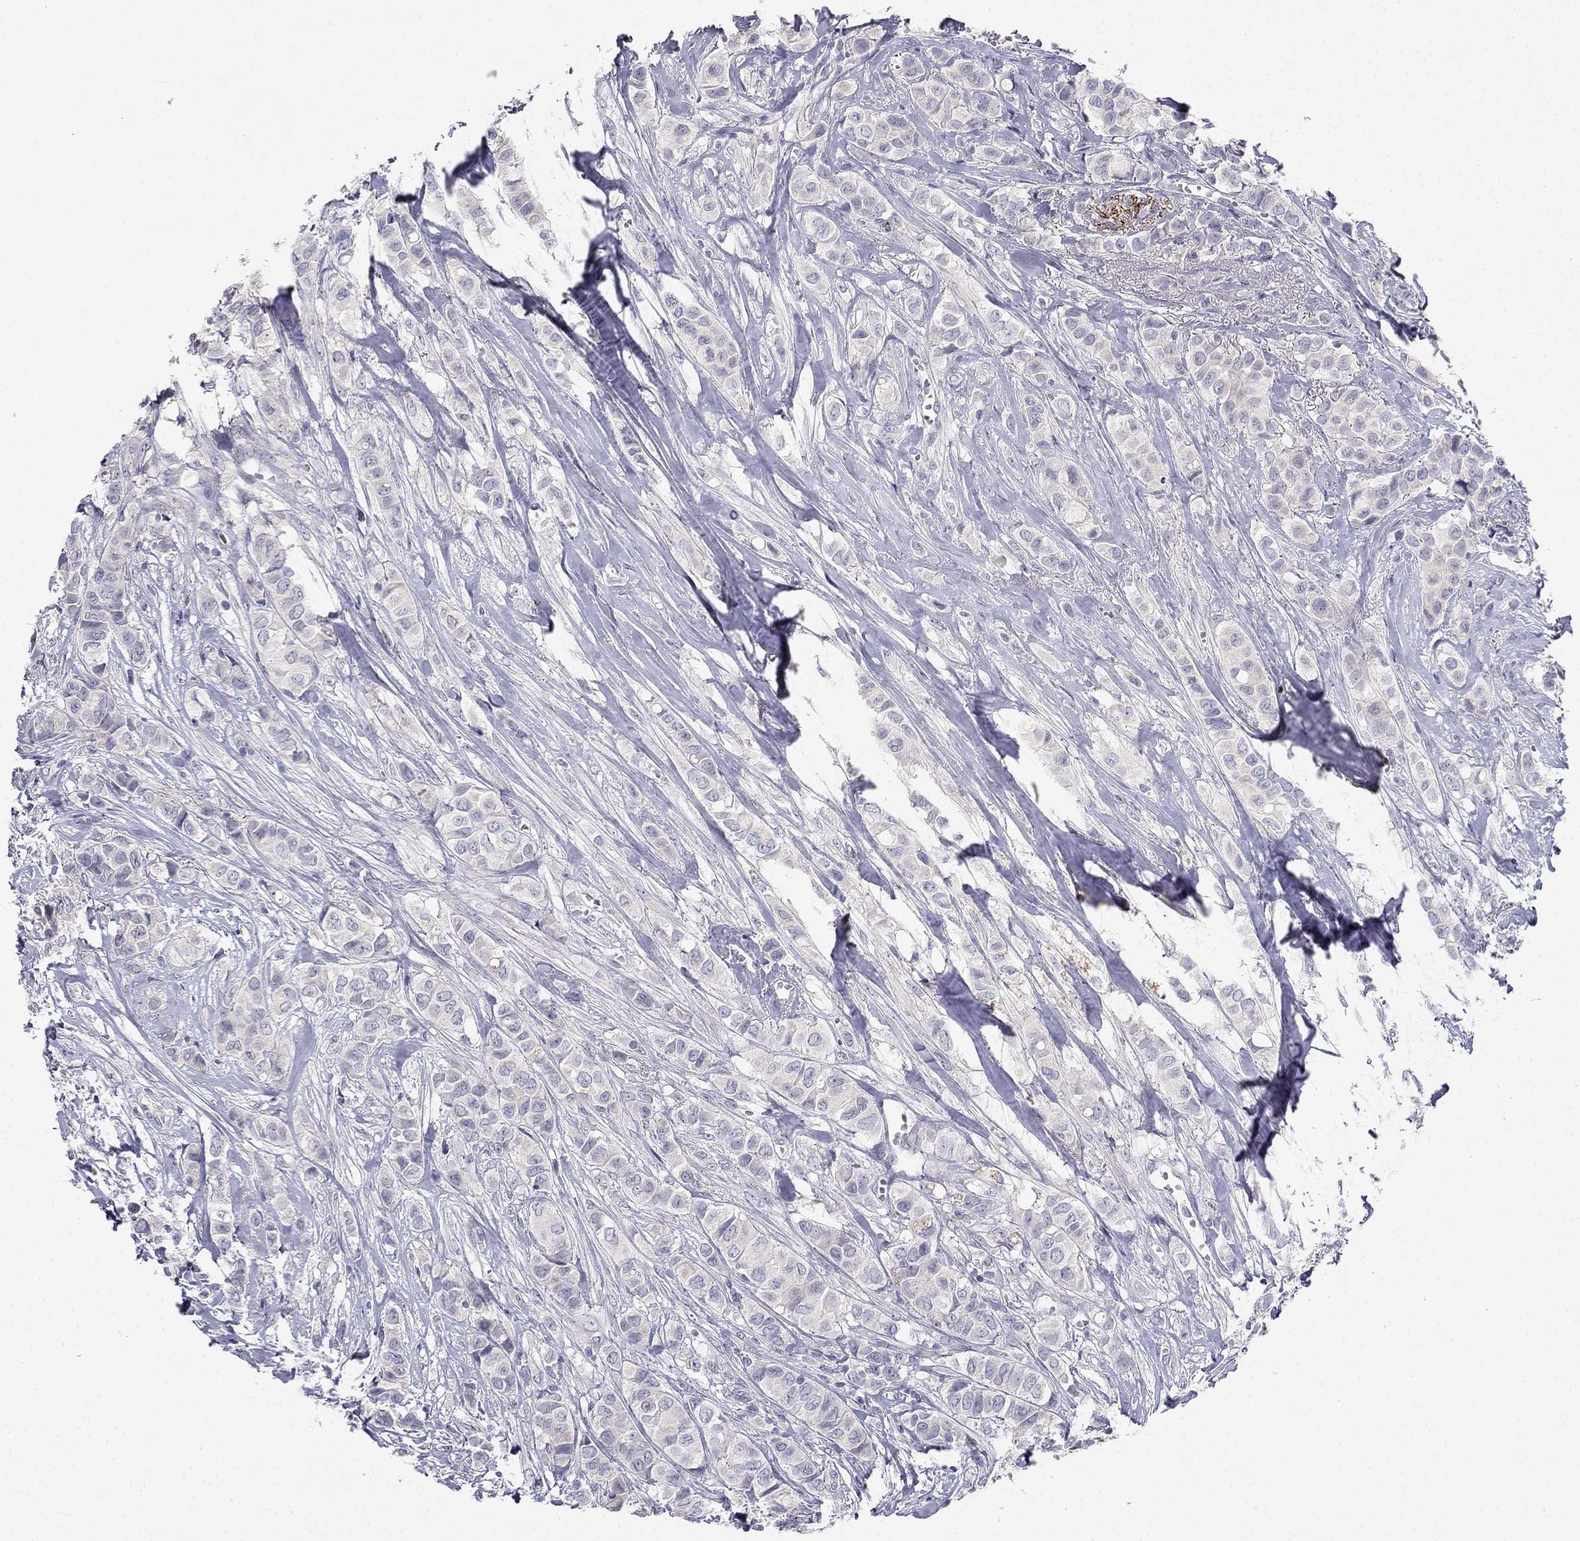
{"staining": {"intensity": "negative", "quantity": "none", "location": "none"}, "tissue": "breast cancer", "cell_type": "Tumor cells", "image_type": "cancer", "snomed": [{"axis": "morphology", "description": "Duct carcinoma"}, {"axis": "topography", "description": "Breast"}], "caption": "There is no significant staining in tumor cells of intraductal carcinoma (breast). The staining was performed using DAB to visualize the protein expression in brown, while the nuclei were stained in blue with hematoxylin (Magnification: 20x).", "gene": "C16orf89", "patient": {"sex": "female", "age": 85}}